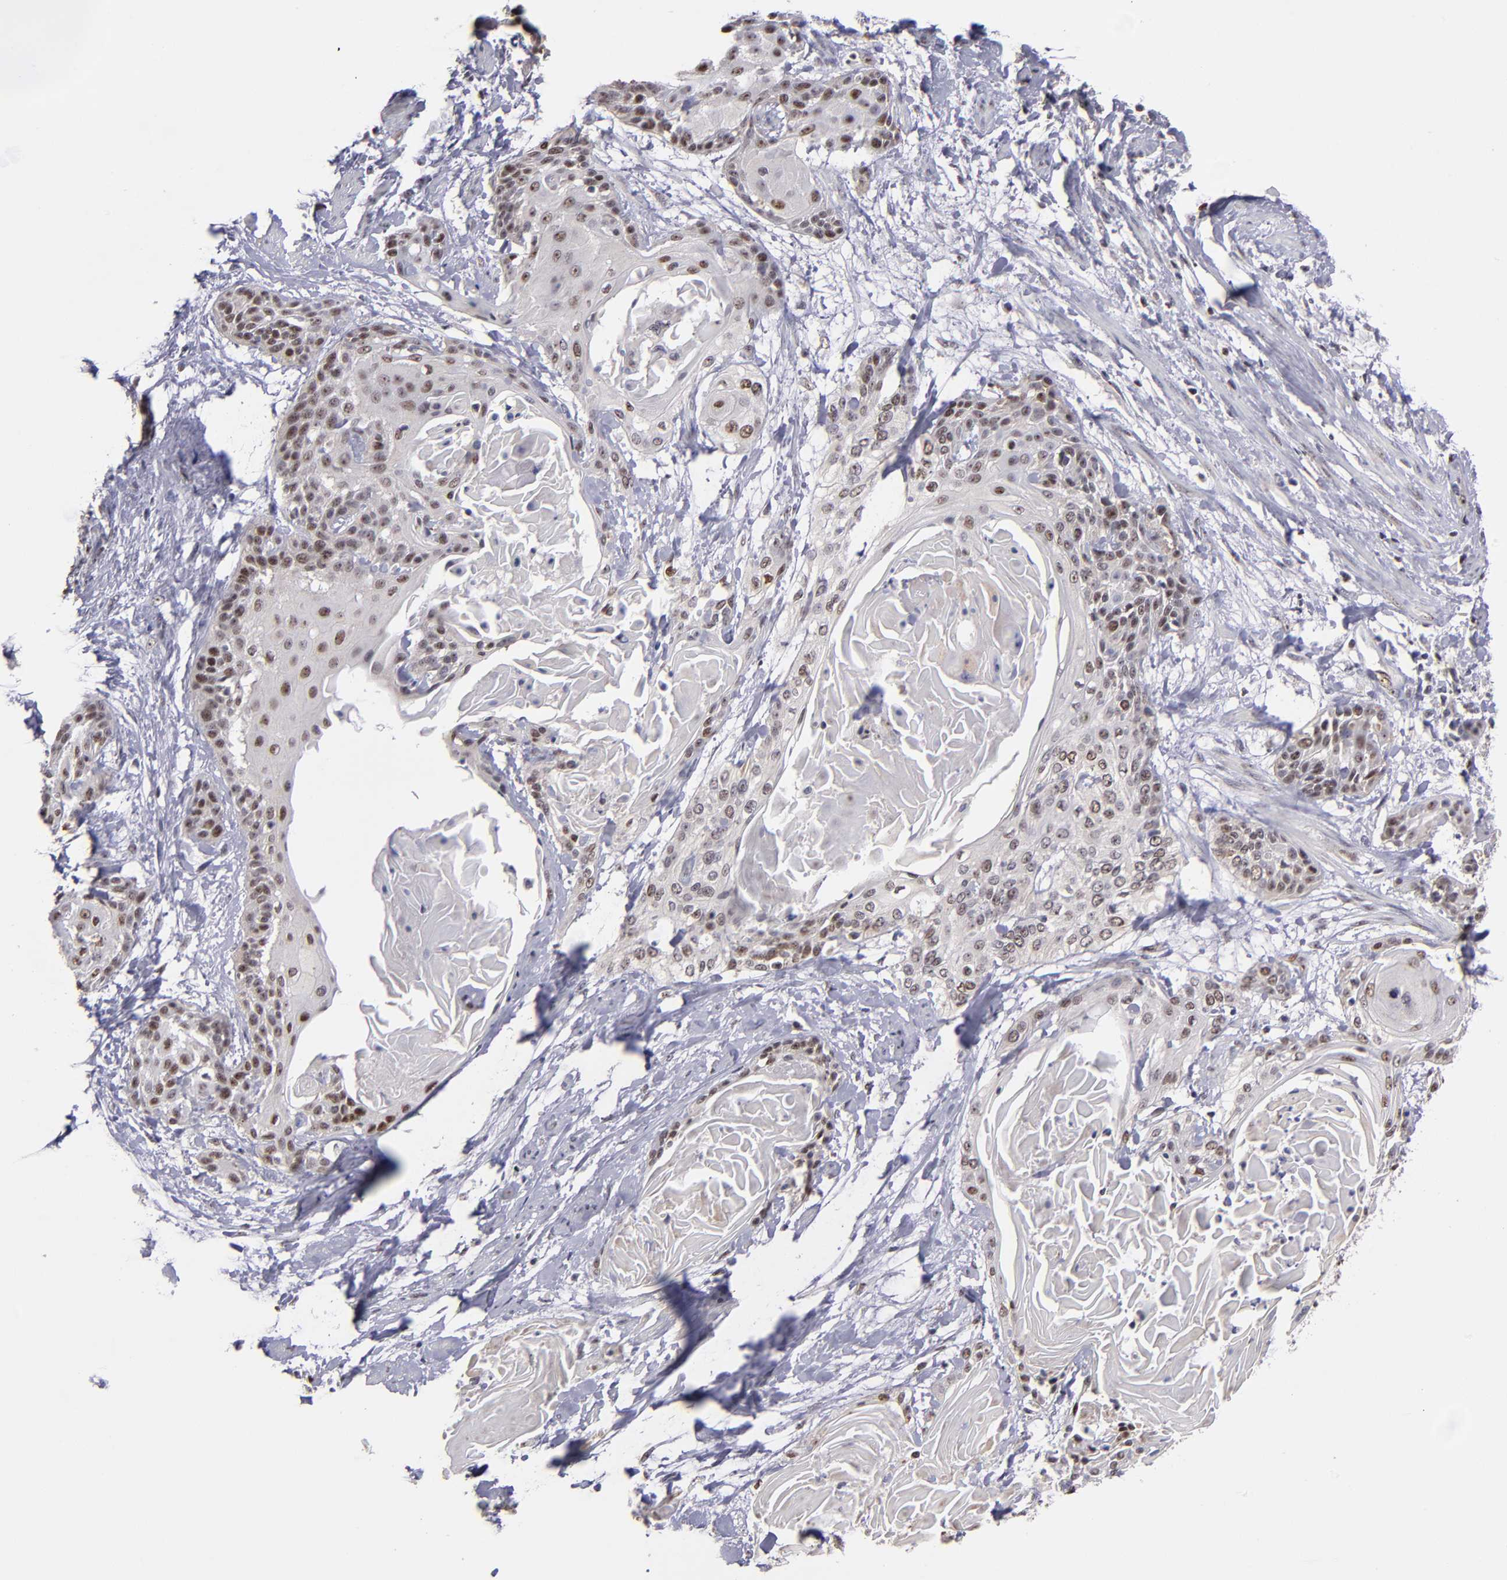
{"staining": {"intensity": "moderate", "quantity": "25%-75%", "location": "nuclear"}, "tissue": "cervical cancer", "cell_type": "Tumor cells", "image_type": "cancer", "snomed": [{"axis": "morphology", "description": "Squamous cell carcinoma, NOS"}, {"axis": "topography", "description": "Cervix"}], "caption": "Moderate nuclear protein staining is appreciated in about 25%-75% of tumor cells in squamous cell carcinoma (cervical). Nuclei are stained in blue.", "gene": "DDX24", "patient": {"sex": "female", "age": 57}}